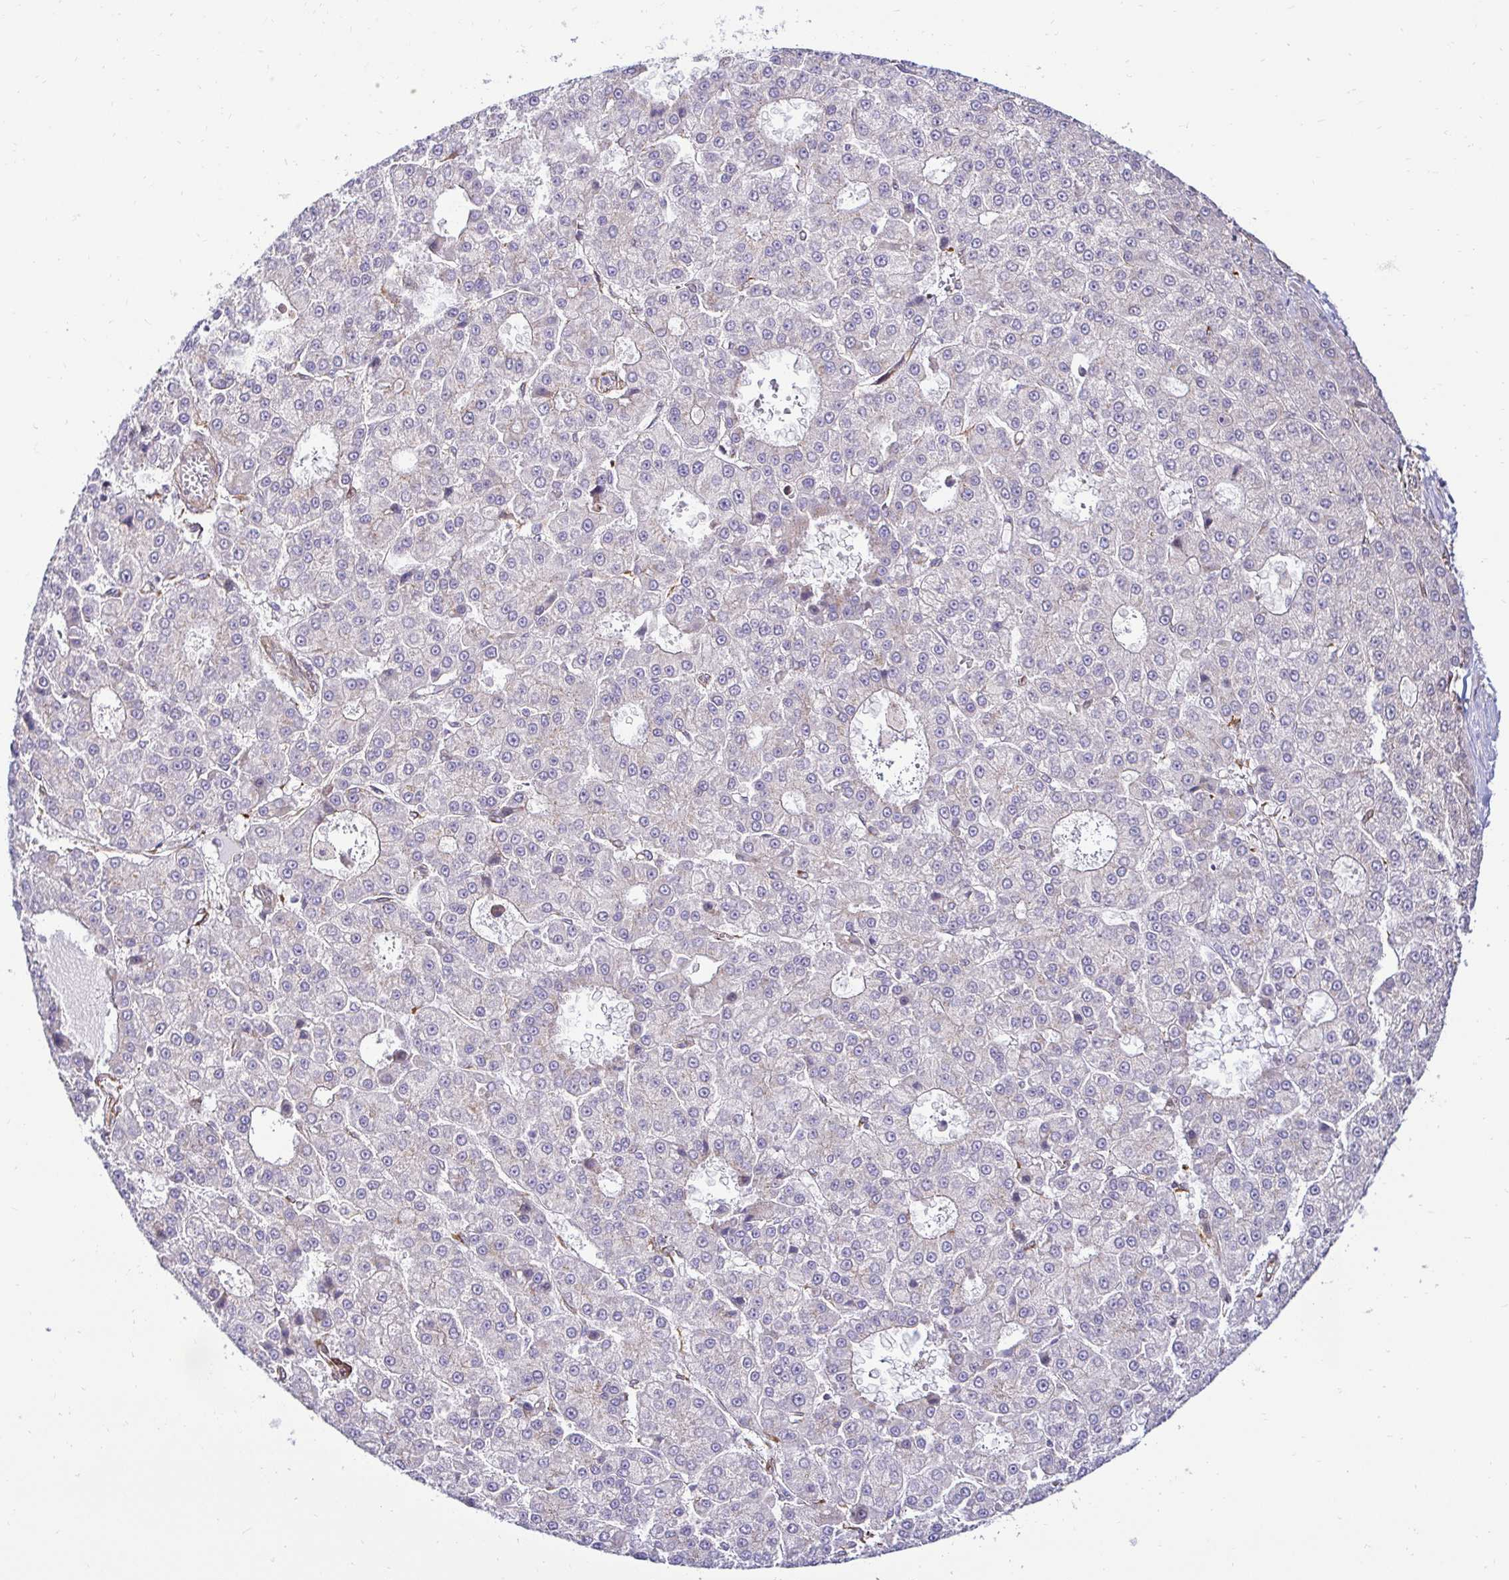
{"staining": {"intensity": "negative", "quantity": "none", "location": "none"}, "tissue": "liver cancer", "cell_type": "Tumor cells", "image_type": "cancer", "snomed": [{"axis": "morphology", "description": "Carcinoma, Hepatocellular, NOS"}, {"axis": "topography", "description": "Liver"}], "caption": "There is no significant positivity in tumor cells of hepatocellular carcinoma (liver).", "gene": "HPS1", "patient": {"sex": "male", "age": 70}}